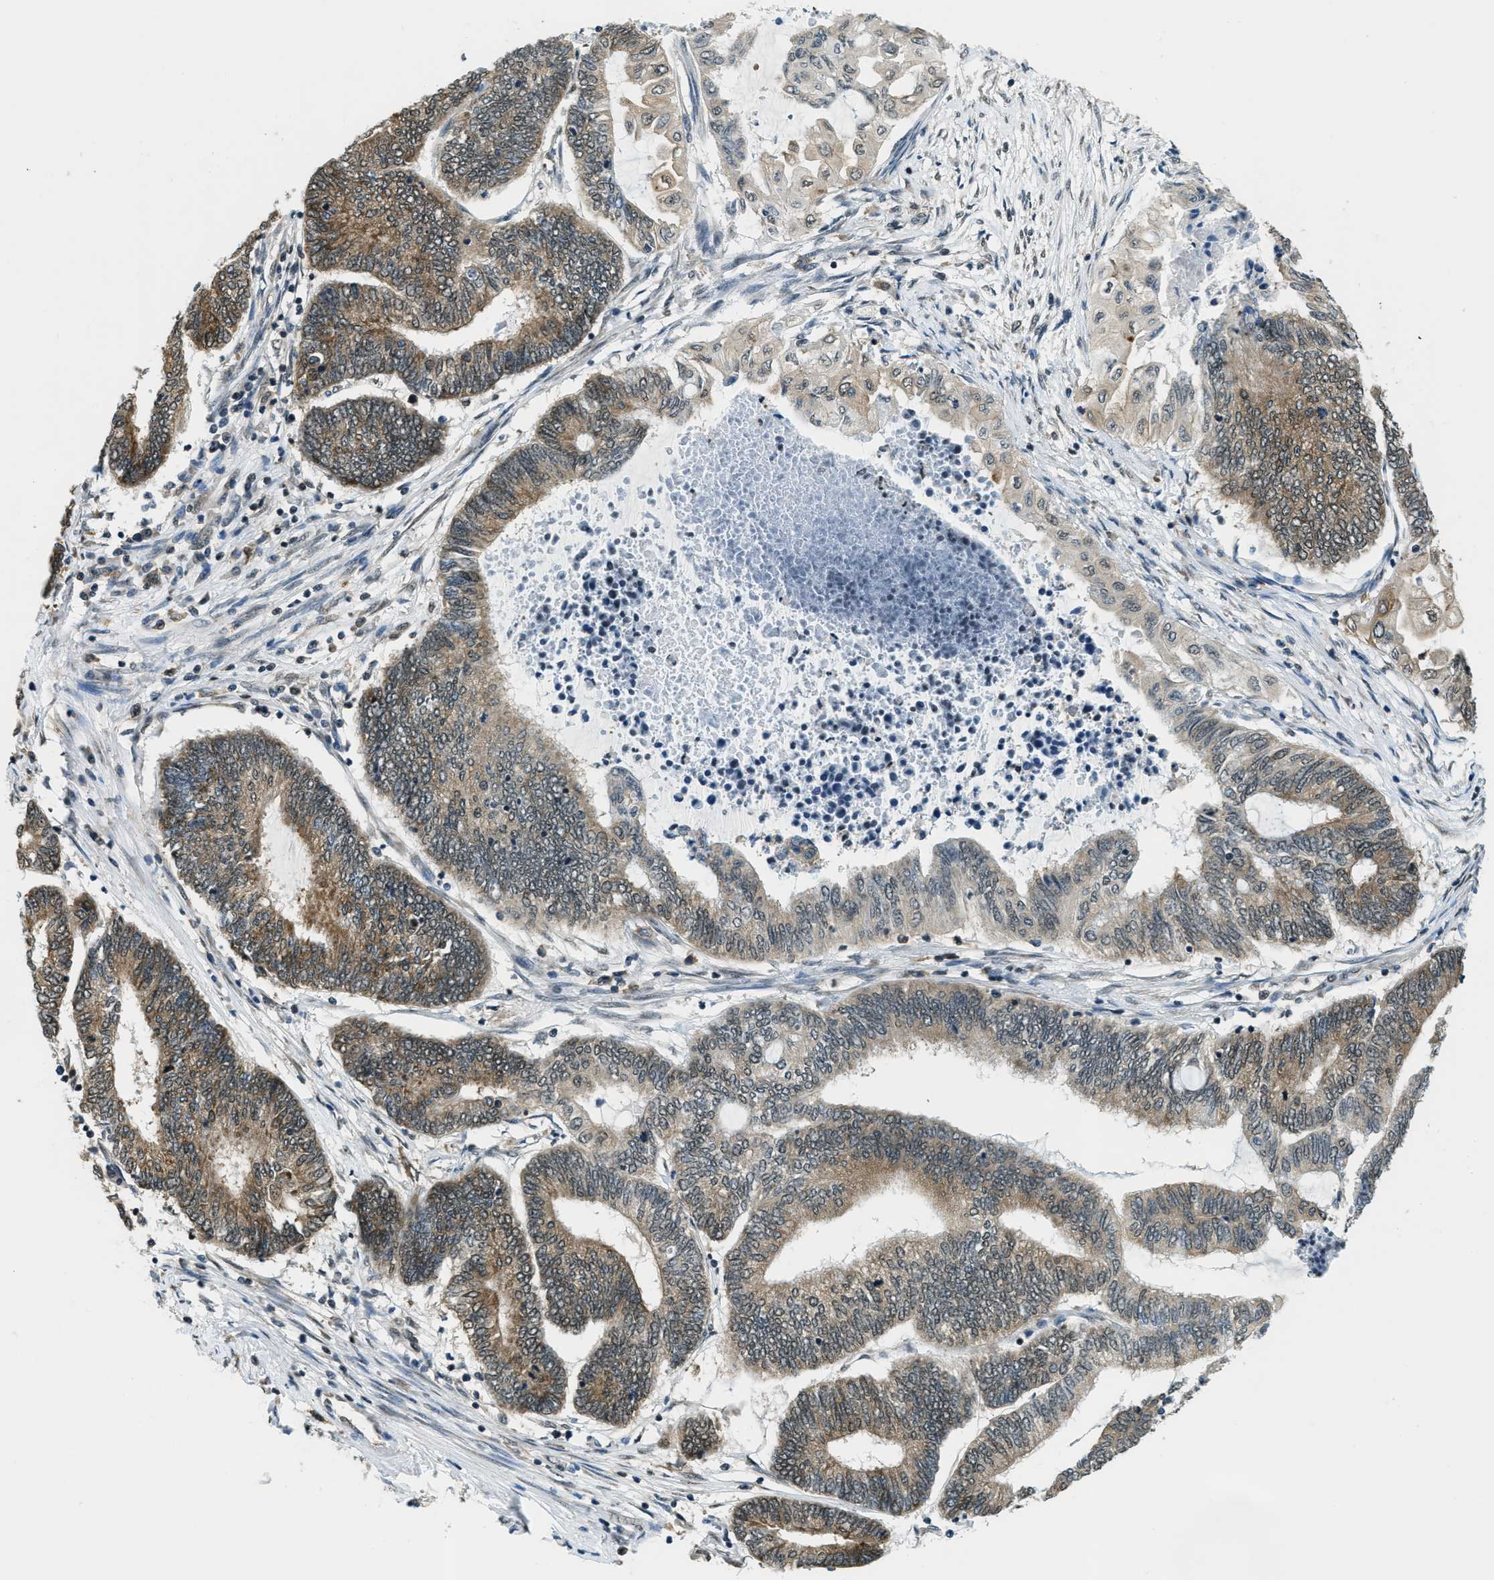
{"staining": {"intensity": "moderate", "quantity": ">75%", "location": "cytoplasmic/membranous"}, "tissue": "endometrial cancer", "cell_type": "Tumor cells", "image_type": "cancer", "snomed": [{"axis": "morphology", "description": "Adenocarcinoma, NOS"}, {"axis": "topography", "description": "Uterus"}, {"axis": "topography", "description": "Endometrium"}], "caption": "Protein staining reveals moderate cytoplasmic/membranous expression in about >75% of tumor cells in endometrial cancer. Nuclei are stained in blue.", "gene": "RAB11FIP1", "patient": {"sex": "female", "age": 70}}